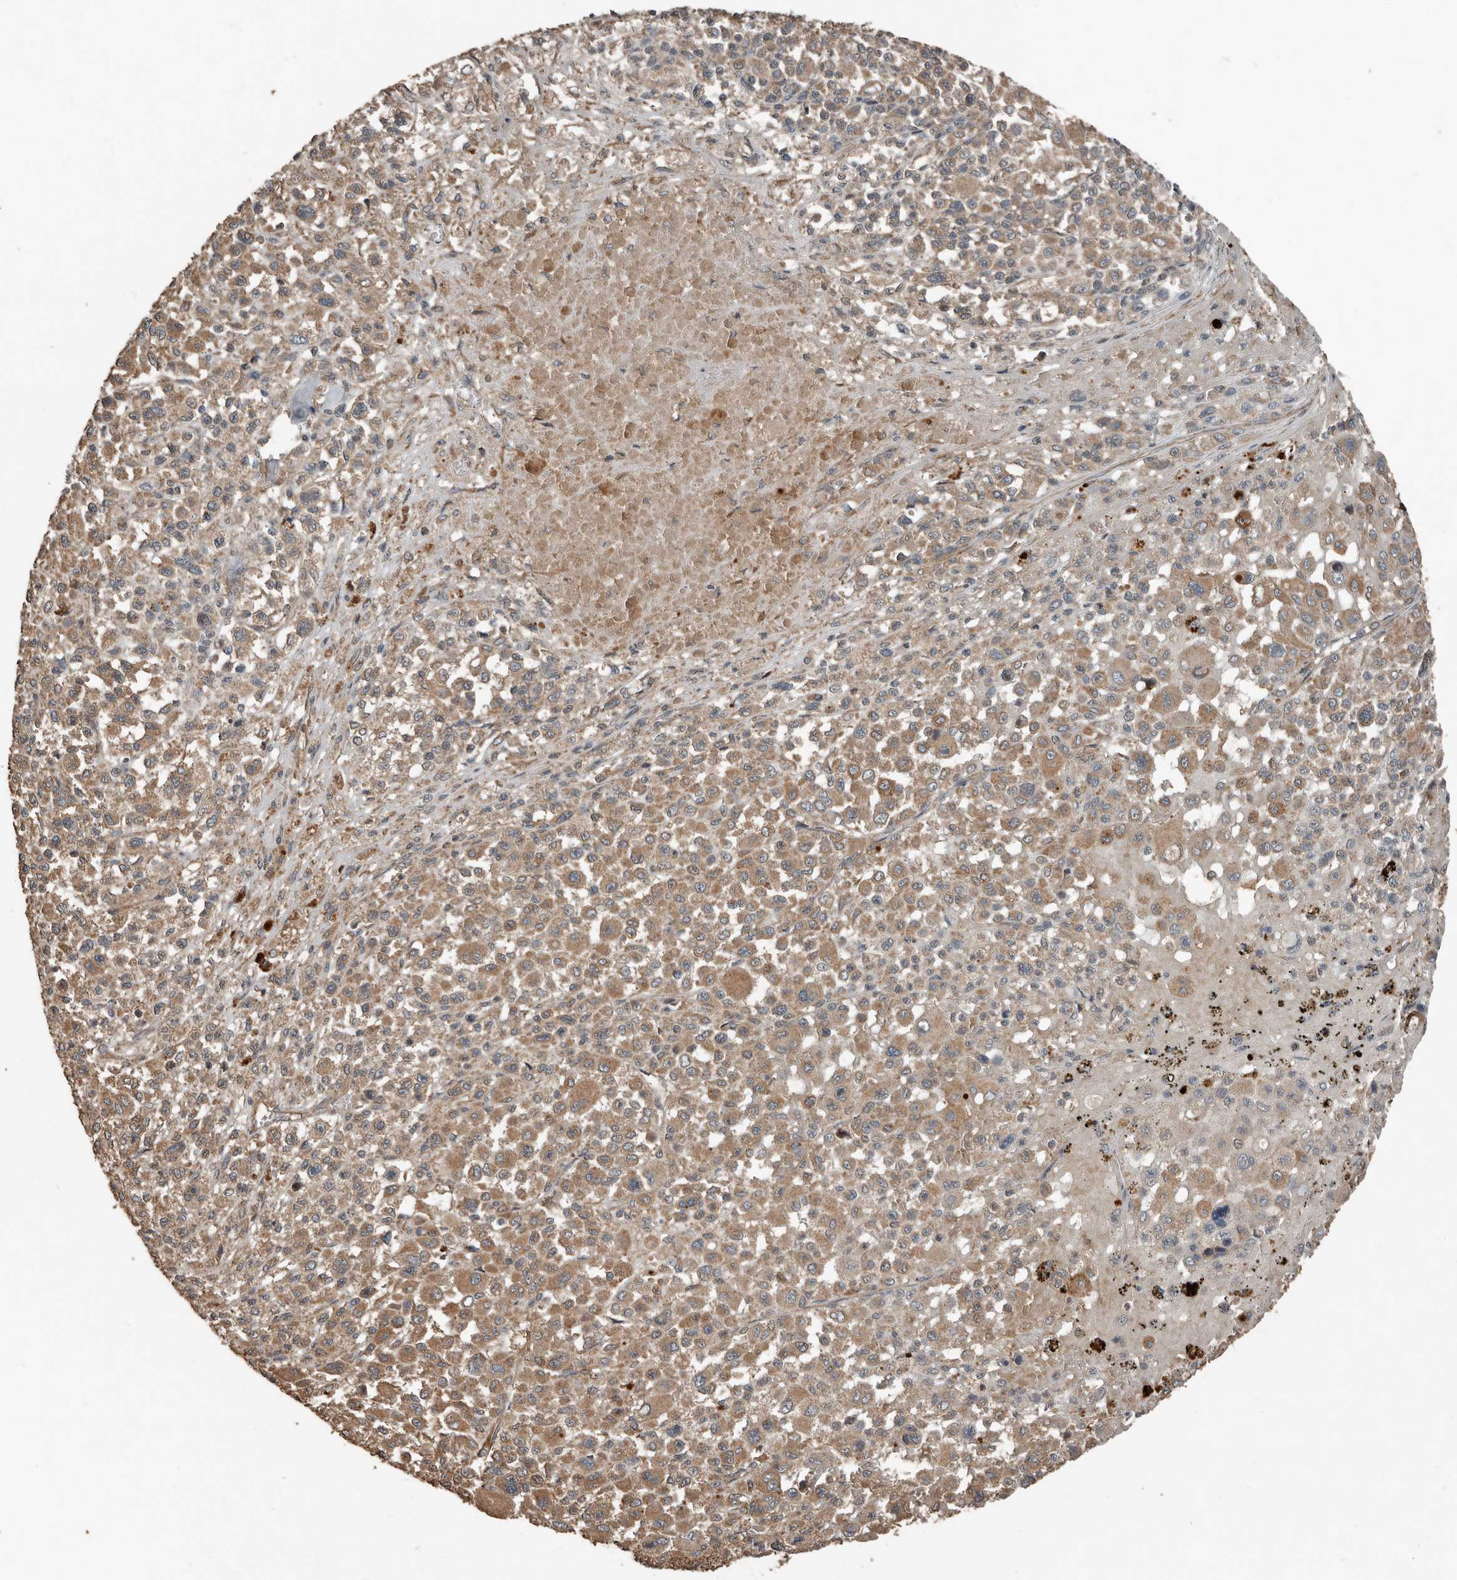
{"staining": {"intensity": "moderate", "quantity": ">75%", "location": "cytoplasmic/membranous"}, "tissue": "melanoma", "cell_type": "Tumor cells", "image_type": "cancer", "snomed": [{"axis": "morphology", "description": "Malignant melanoma, Metastatic site"}, {"axis": "topography", "description": "Skin"}], "caption": "Human melanoma stained with a protein marker reveals moderate staining in tumor cells.", "gene": "RNF207", "patient": {"sex": "female", "age": 74}}